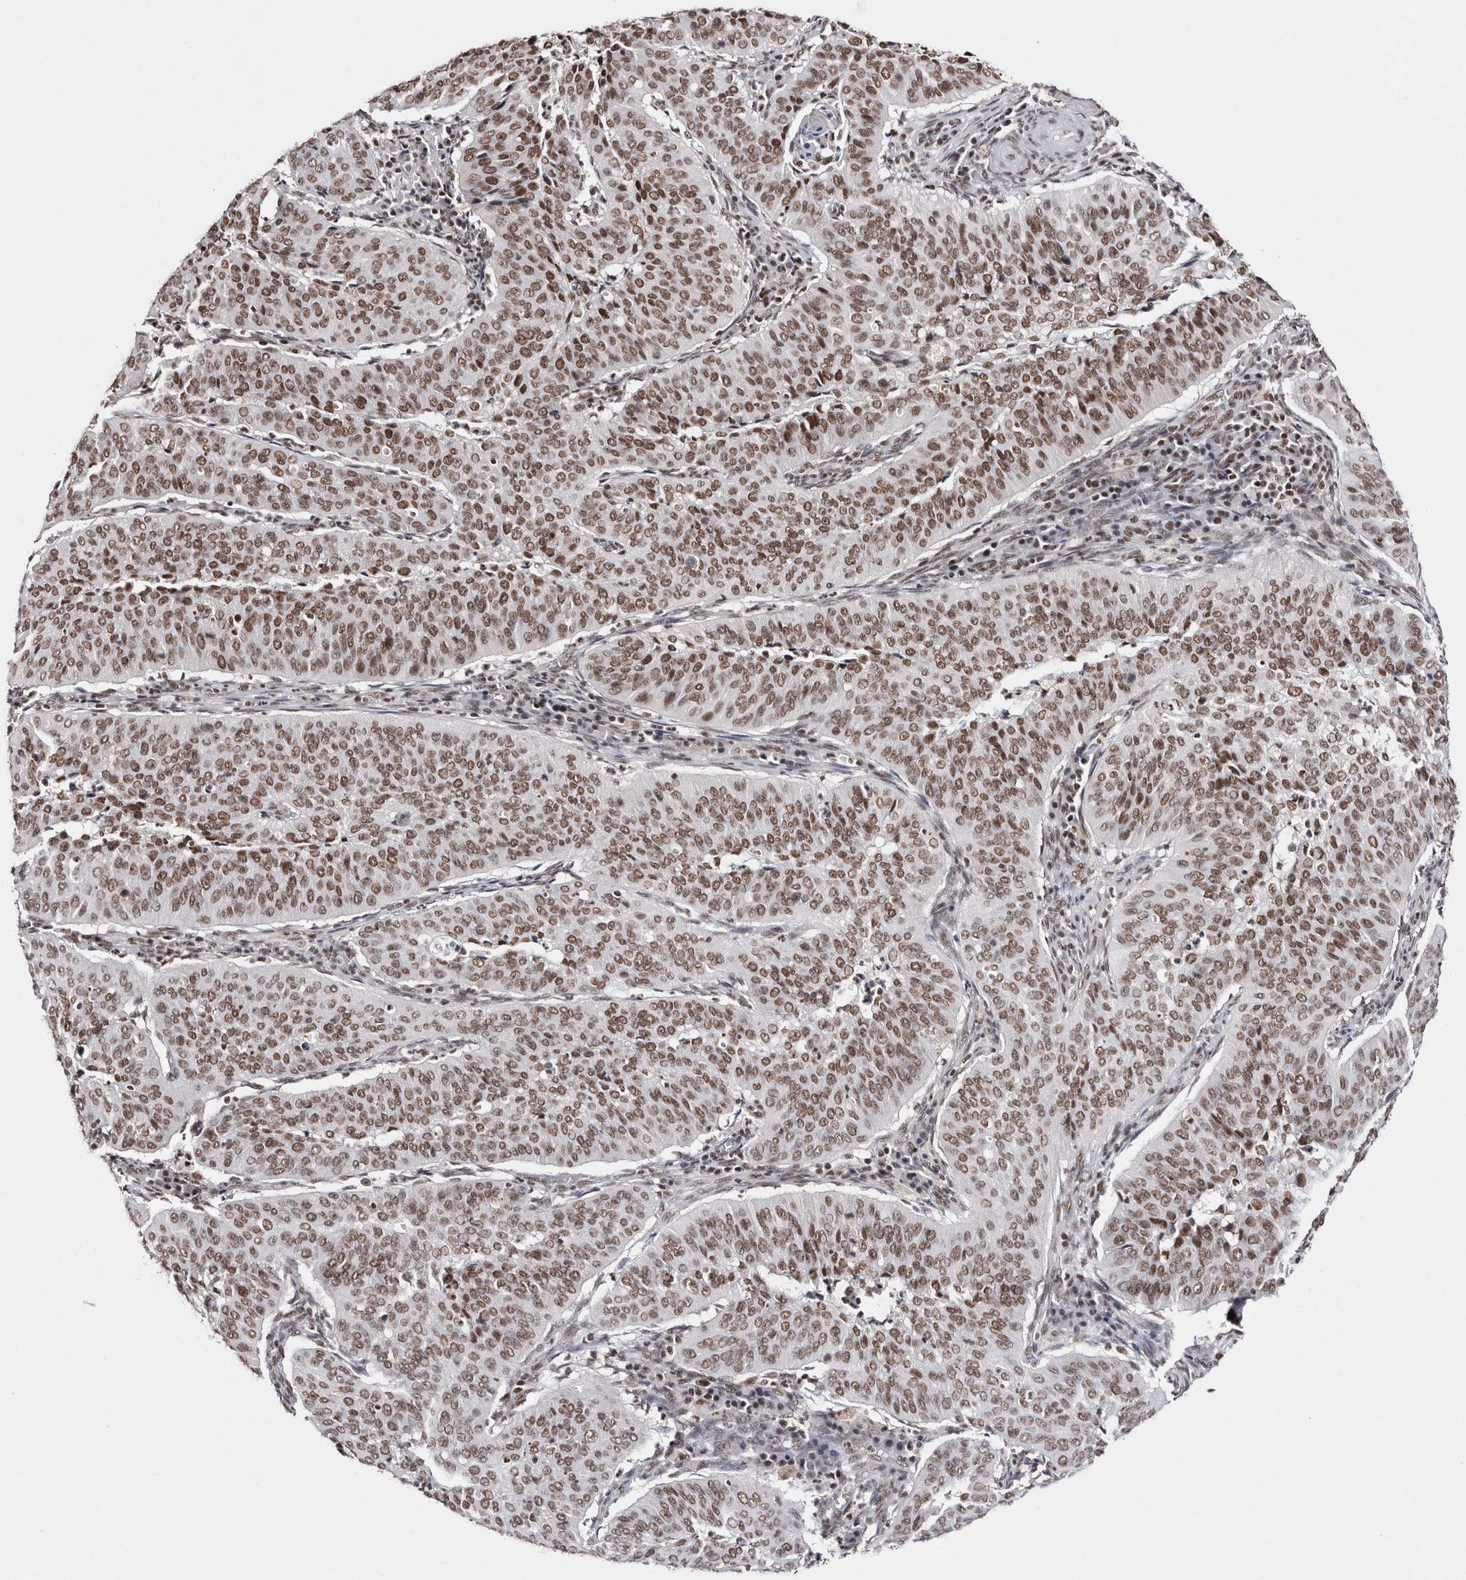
{"staining": {"intensity": "moderate", "quantity": ">75%", "location": "nuclear"}, "tissue": "cervical cancer", "cell_type": "Tumor cells", "image_type": "cancer", "snomed": [{"axis": "morphology", "description": "Normal tissue, NOS"}, {"axis": "morphology", "description": "Squamous cell carcinoma, NOS"}, {"axis": "topography", "description": "Cervix"}], "caption": "This is a micrograph of immunohistochemistry staining of cervical cancer, which shows moderate expression in the nuclear of tumor cells.", "gene": "SMC1A", "patient": {"sex": "female", "age": 39}}